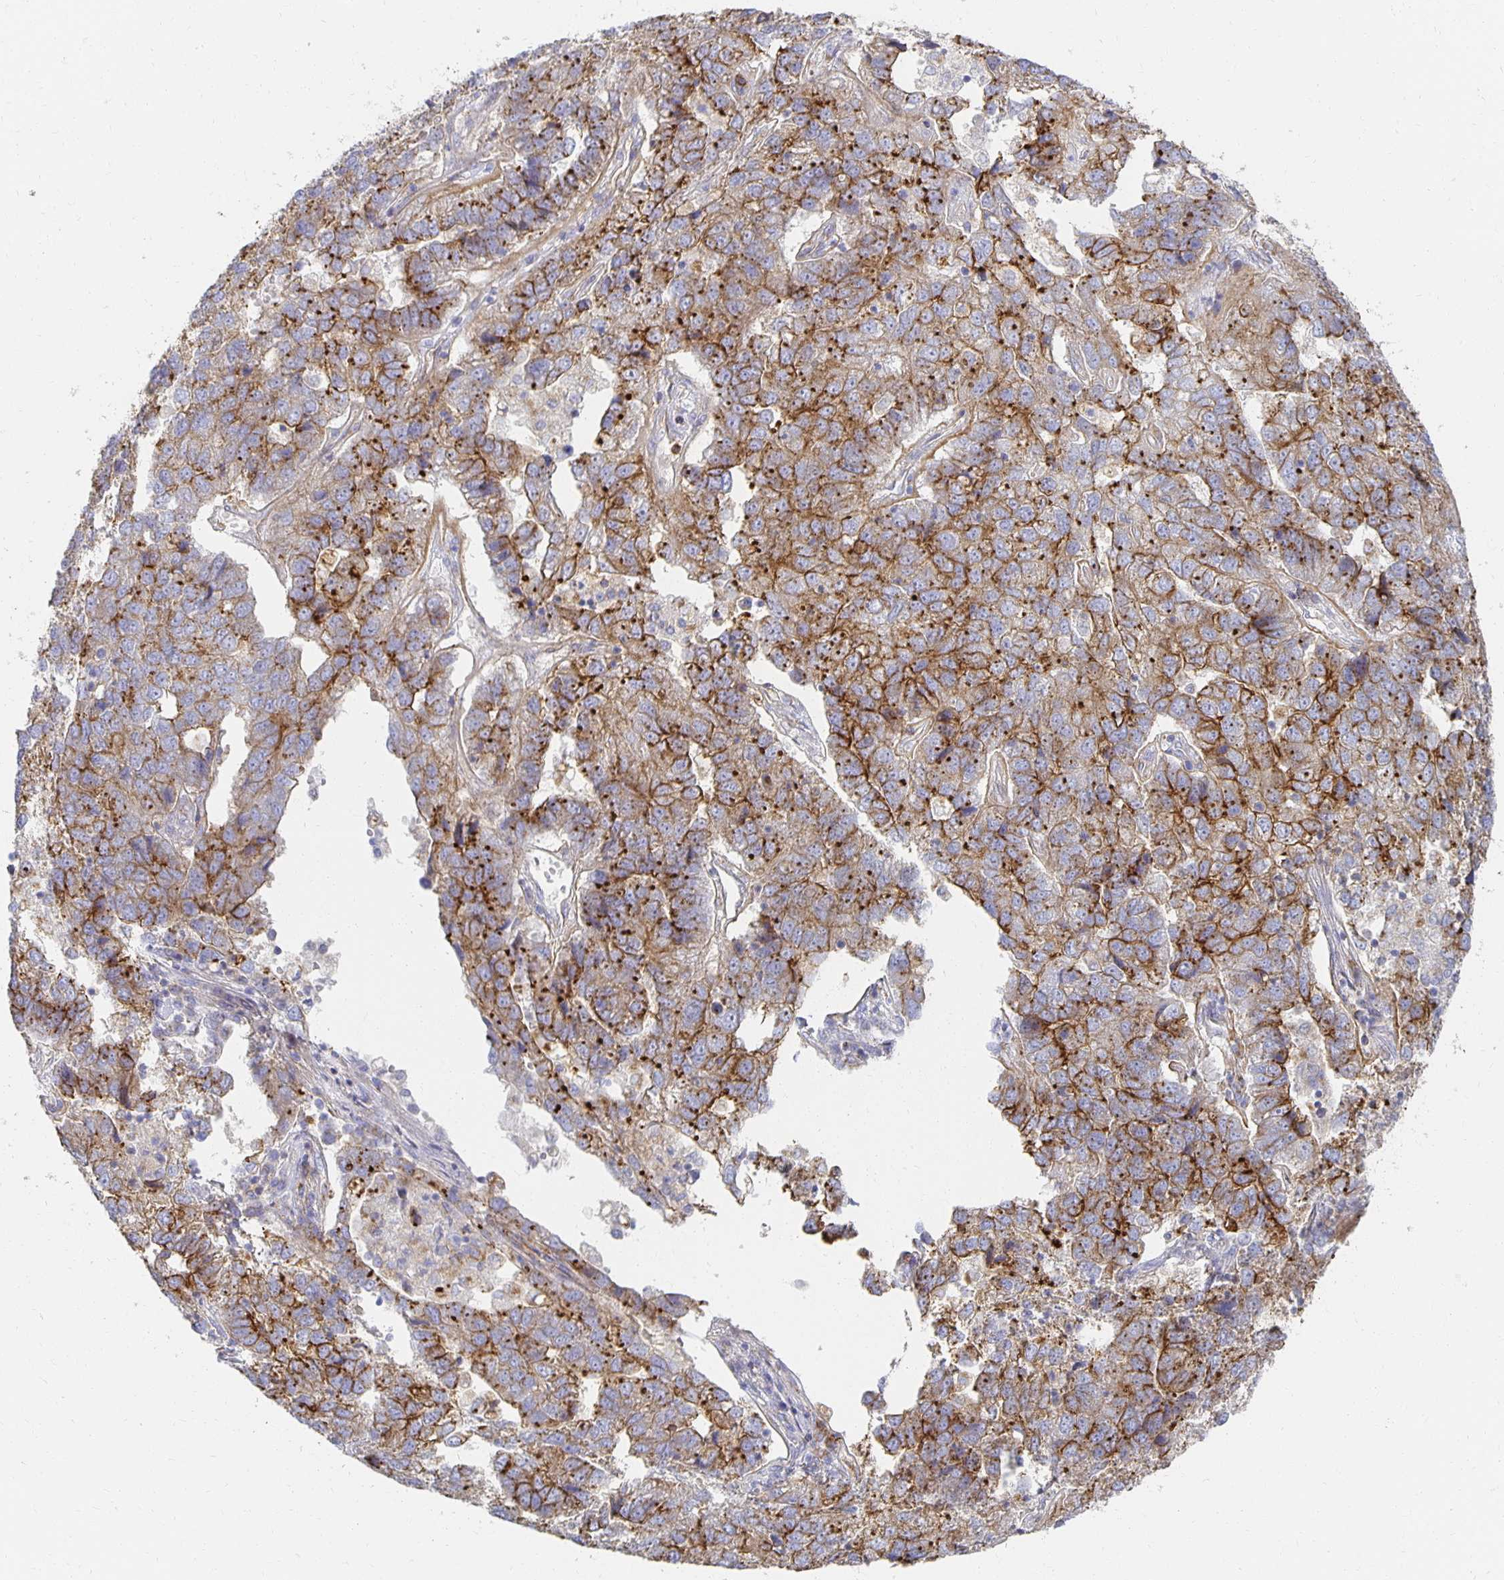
{"staining": {"intensity": "strong", "quantity": ">75%", "location": "cytoplasmic/membranous"}, "tissue": "pancreatic cancer", "cell_type": "Tumor cells", "image_type": "cancer", "snomed": [{"axis": "morphology", "description": "Adenocarcinoma, NOS"}, {"axis": "topography", "description": "Pancreas"}], "caption": "A brown stain highlights strong cytoplasmic/membranous positivity of a protein in pancreatic cancer tumor cells.", "gene": "TAAR1", "patient": {"sex": "female", "age": 61}}